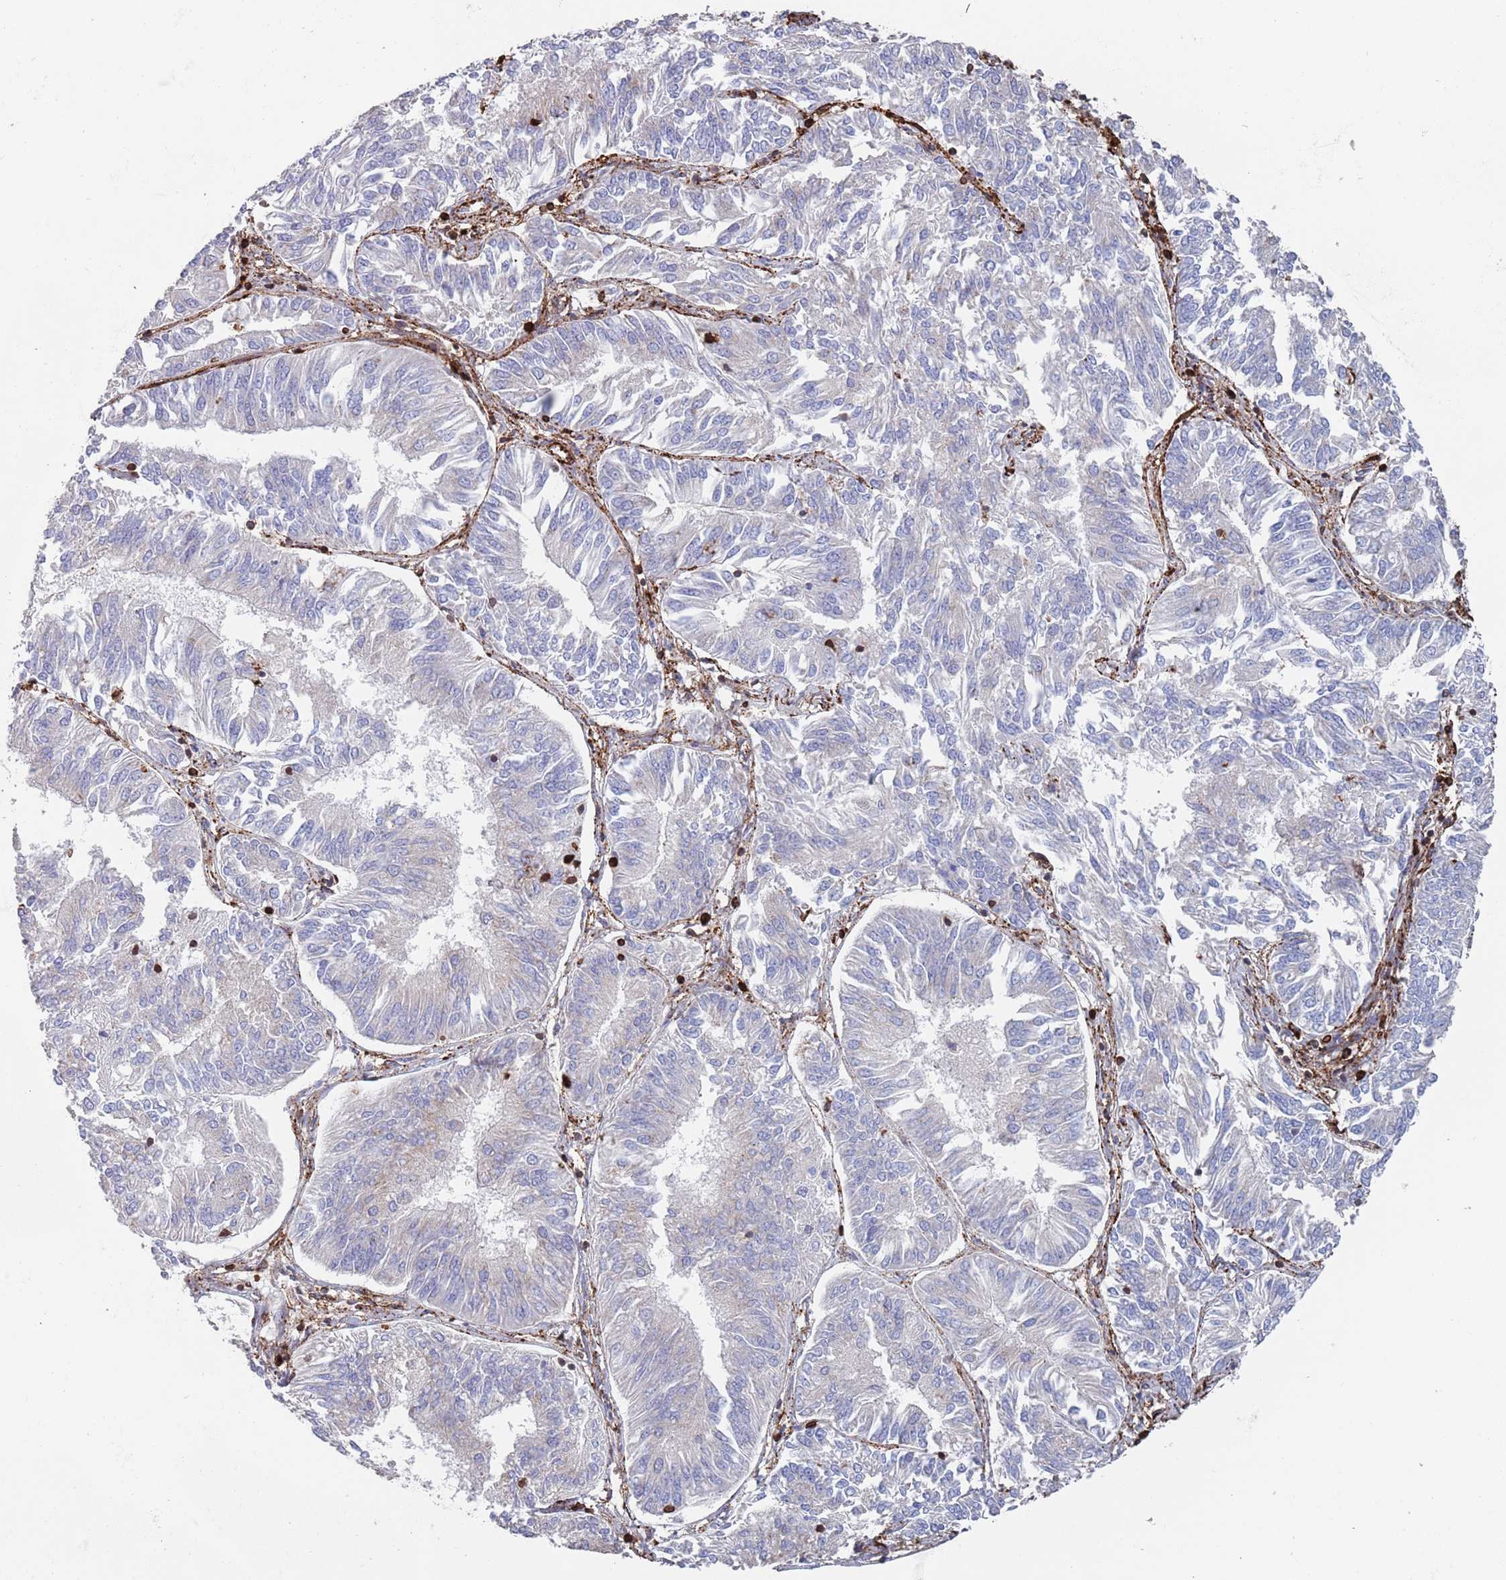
{"staining": {"intensity": "negative", "quantity": "none", "location": "none"}, "tissue": "endometrial cancer", "cell_type": "Tumor cells", "image_type": "cancer", "snomed": [{"axis": "morphology", "description": "Adenocarcinoma, NOS"}, {"axis": "topography", "description": "Endometrium"}], "caption": "DAB (3,3'-diaminobenzidine) immunohistochemical staining of endometrial adenocarcinoma demonstrates no significant staining in tumor cells.", "gene": "RNF144A", "patient": {"sex": "female", "age": 58}}